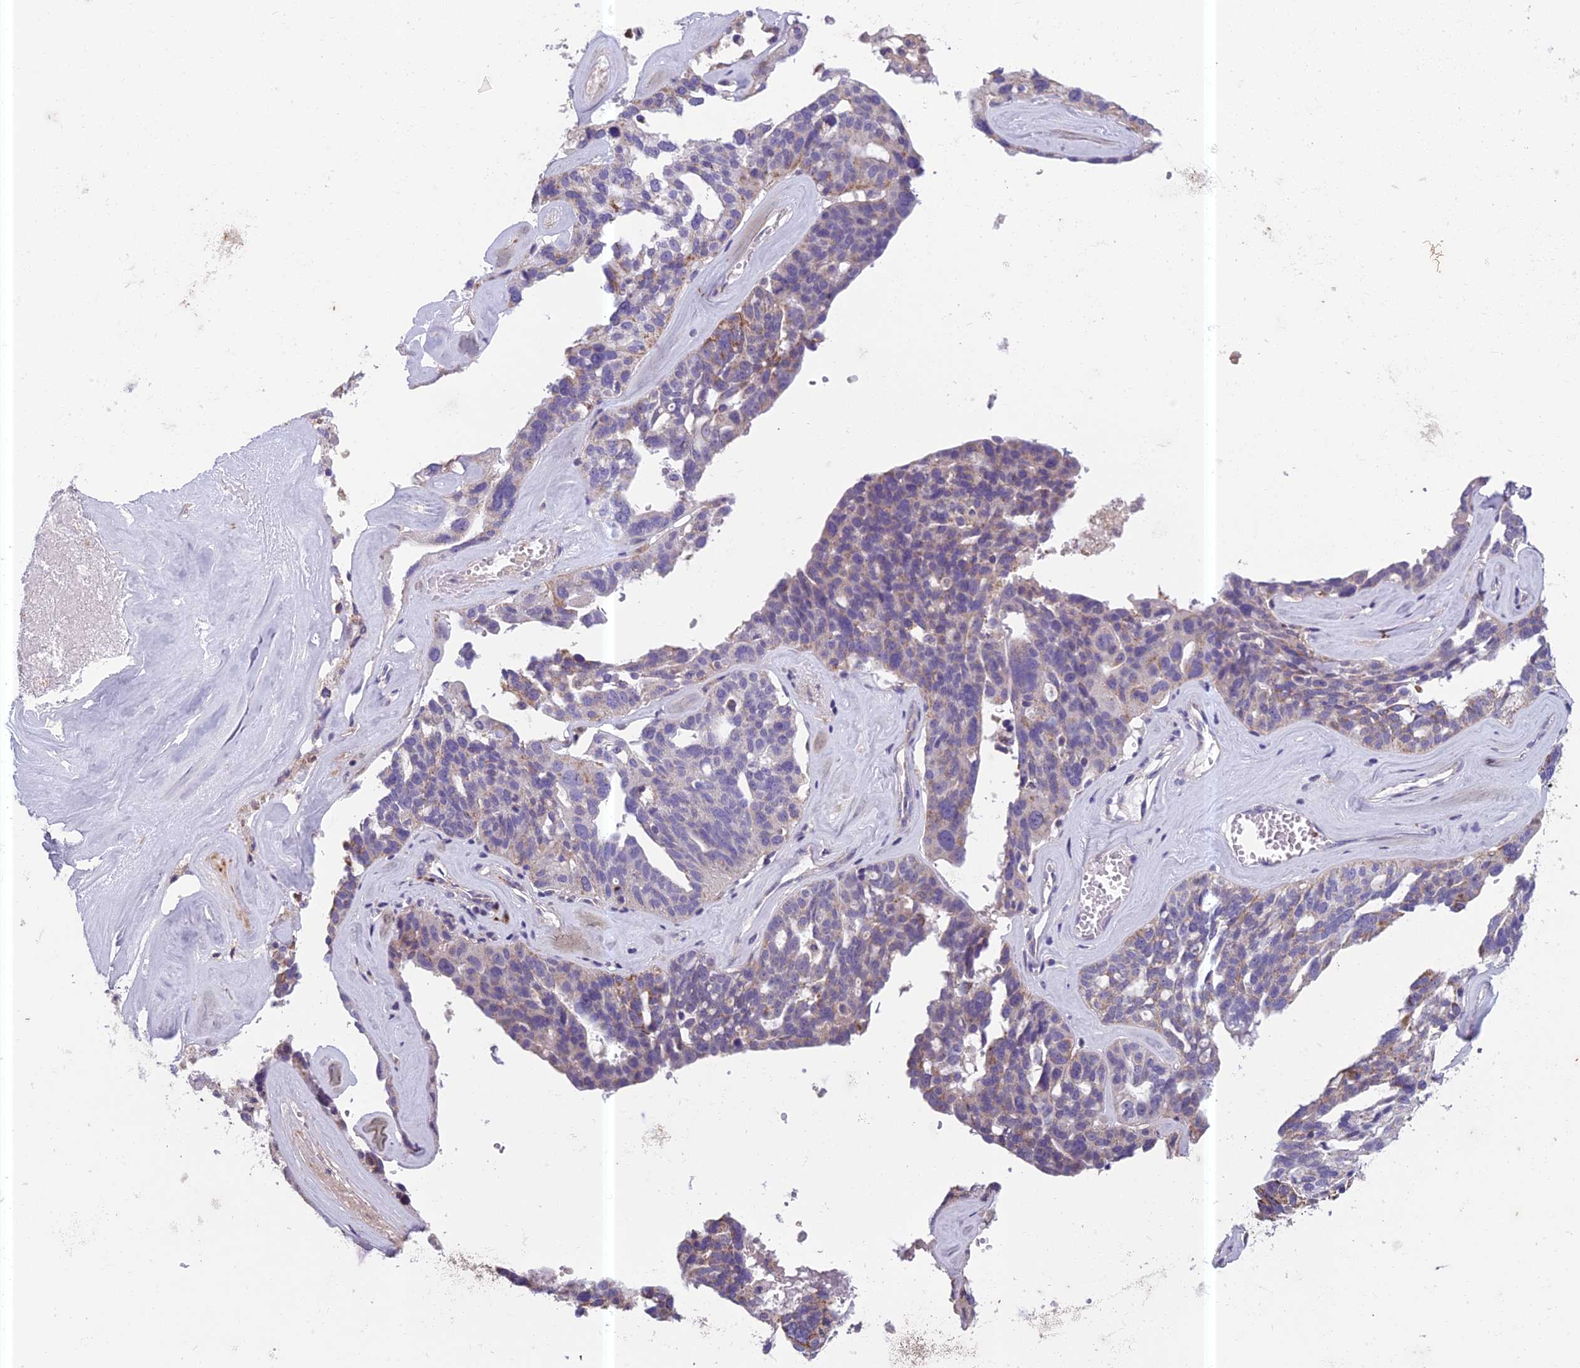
{"staining": {"intensity": "weak", "quantity": "<25%", "location": "cytoplasmic/membranous"}, "tissue": "ovarian cancer", "cell_type": "Tumor cells", "image_type": "cancer", "snomed": [{"axis": "morphology", "description": "Cystadenocarcinoma, serous, NOS"}, {"axis": "topography", "description": "Ovary"}], "caption": "An IHC micrograph of ovarian cancer is shown. There is no staining in tumor cells of ovarian cancer. Nuclei are stained in blue.", "gene": "ENSG00000188897", "patient": {"sex": "female", "age": 59}}